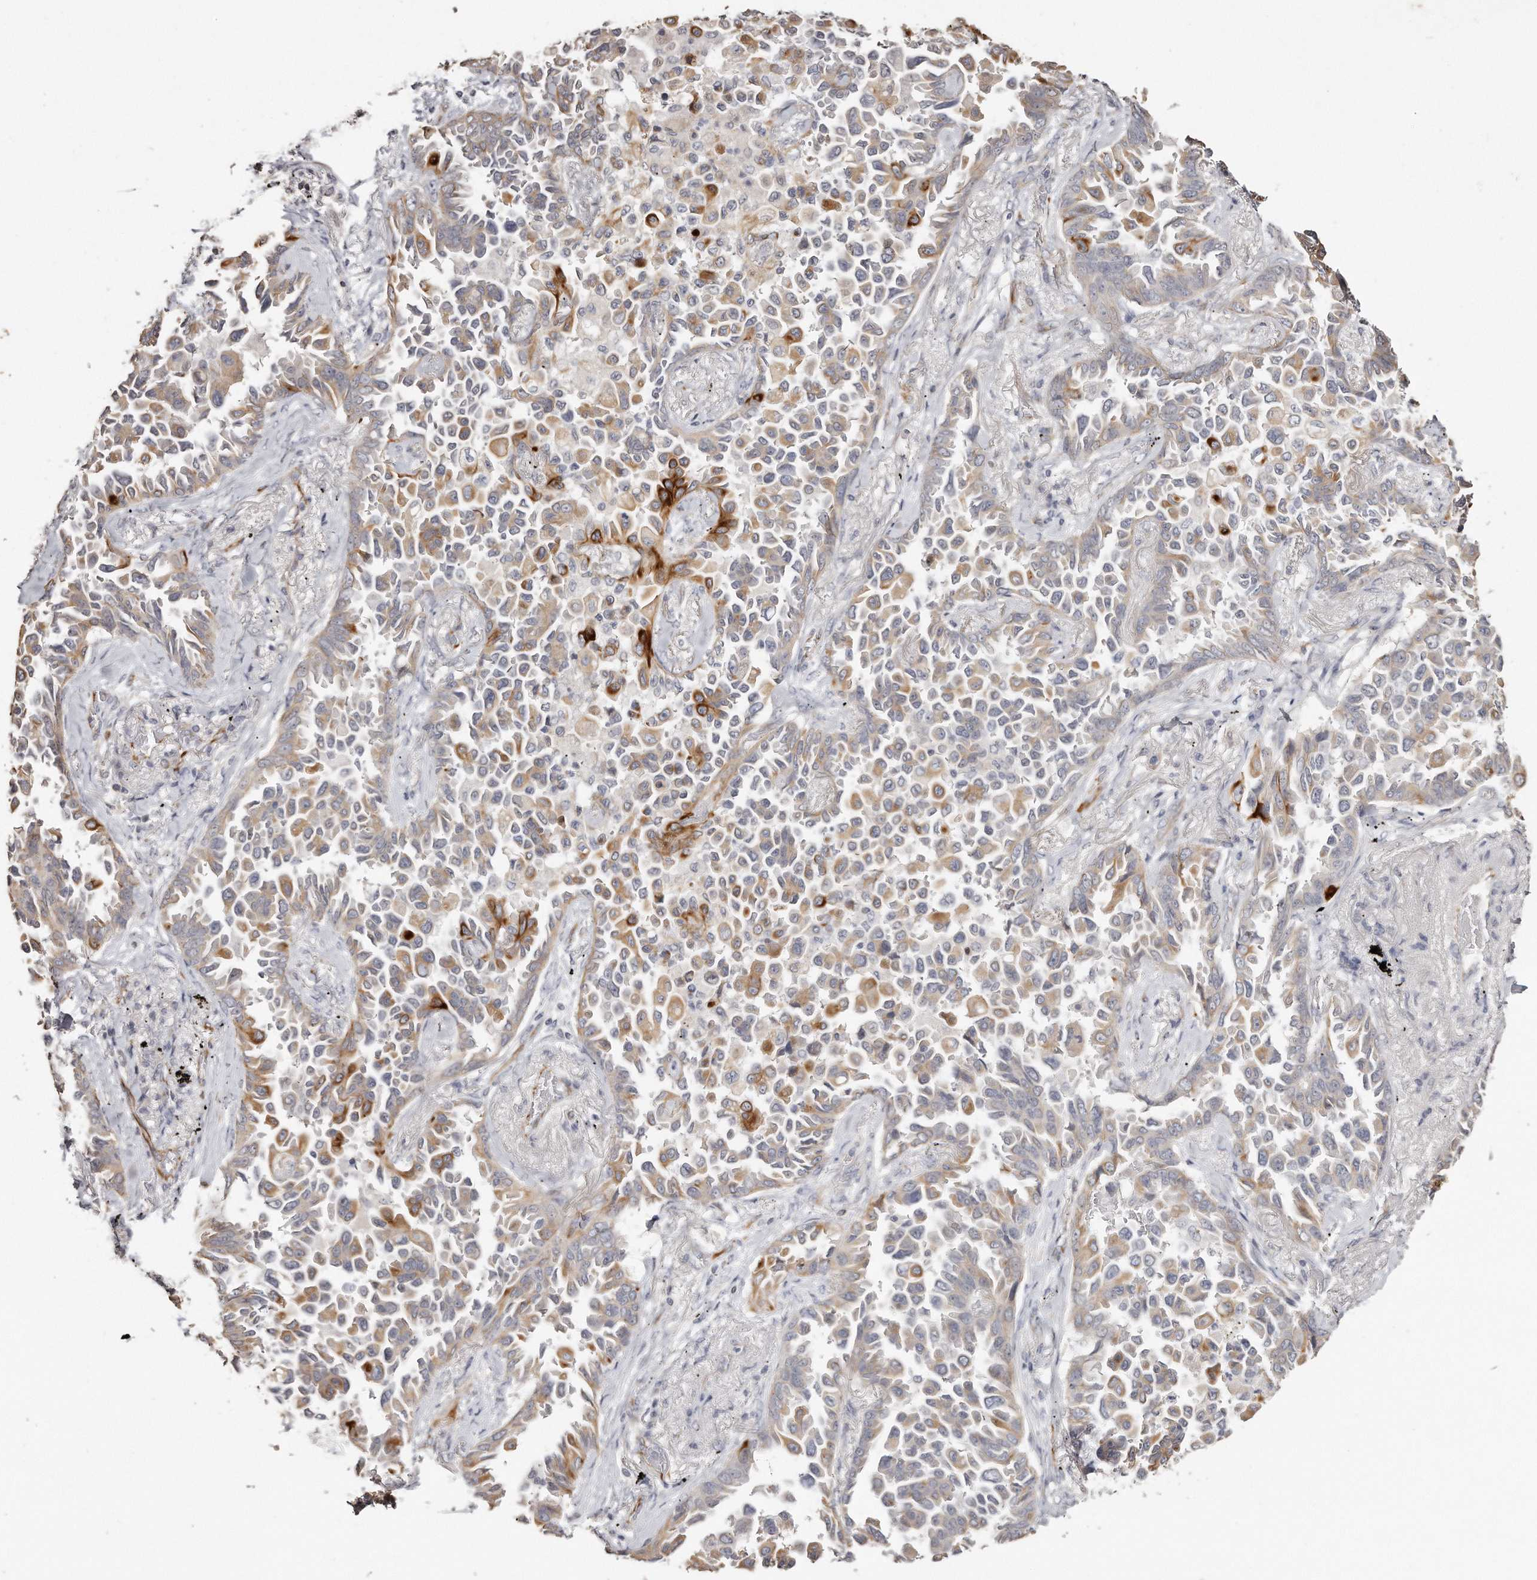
{"staining": {"intensity": "moderate", "quantity": "<25%", "location": "cytoplasmic/membranous"}, "tissue": "lung cancer", "cell_type": "Tumor cells", "image_type": "cancer", "snomed": [{"axis": "morphology", "description": "Adenocarcinoma, NOS"}, {"axis": "topography", "description": "Lung"}], "caption": "Protein expression analysis of human lung cancer (adenocarcinoma) reveals moderate cytoplasmic/membranous staining in approximately <25% of tumor cells.", "gene": "ZYG11A", "patient": {"sex": "female", "age": 67}}